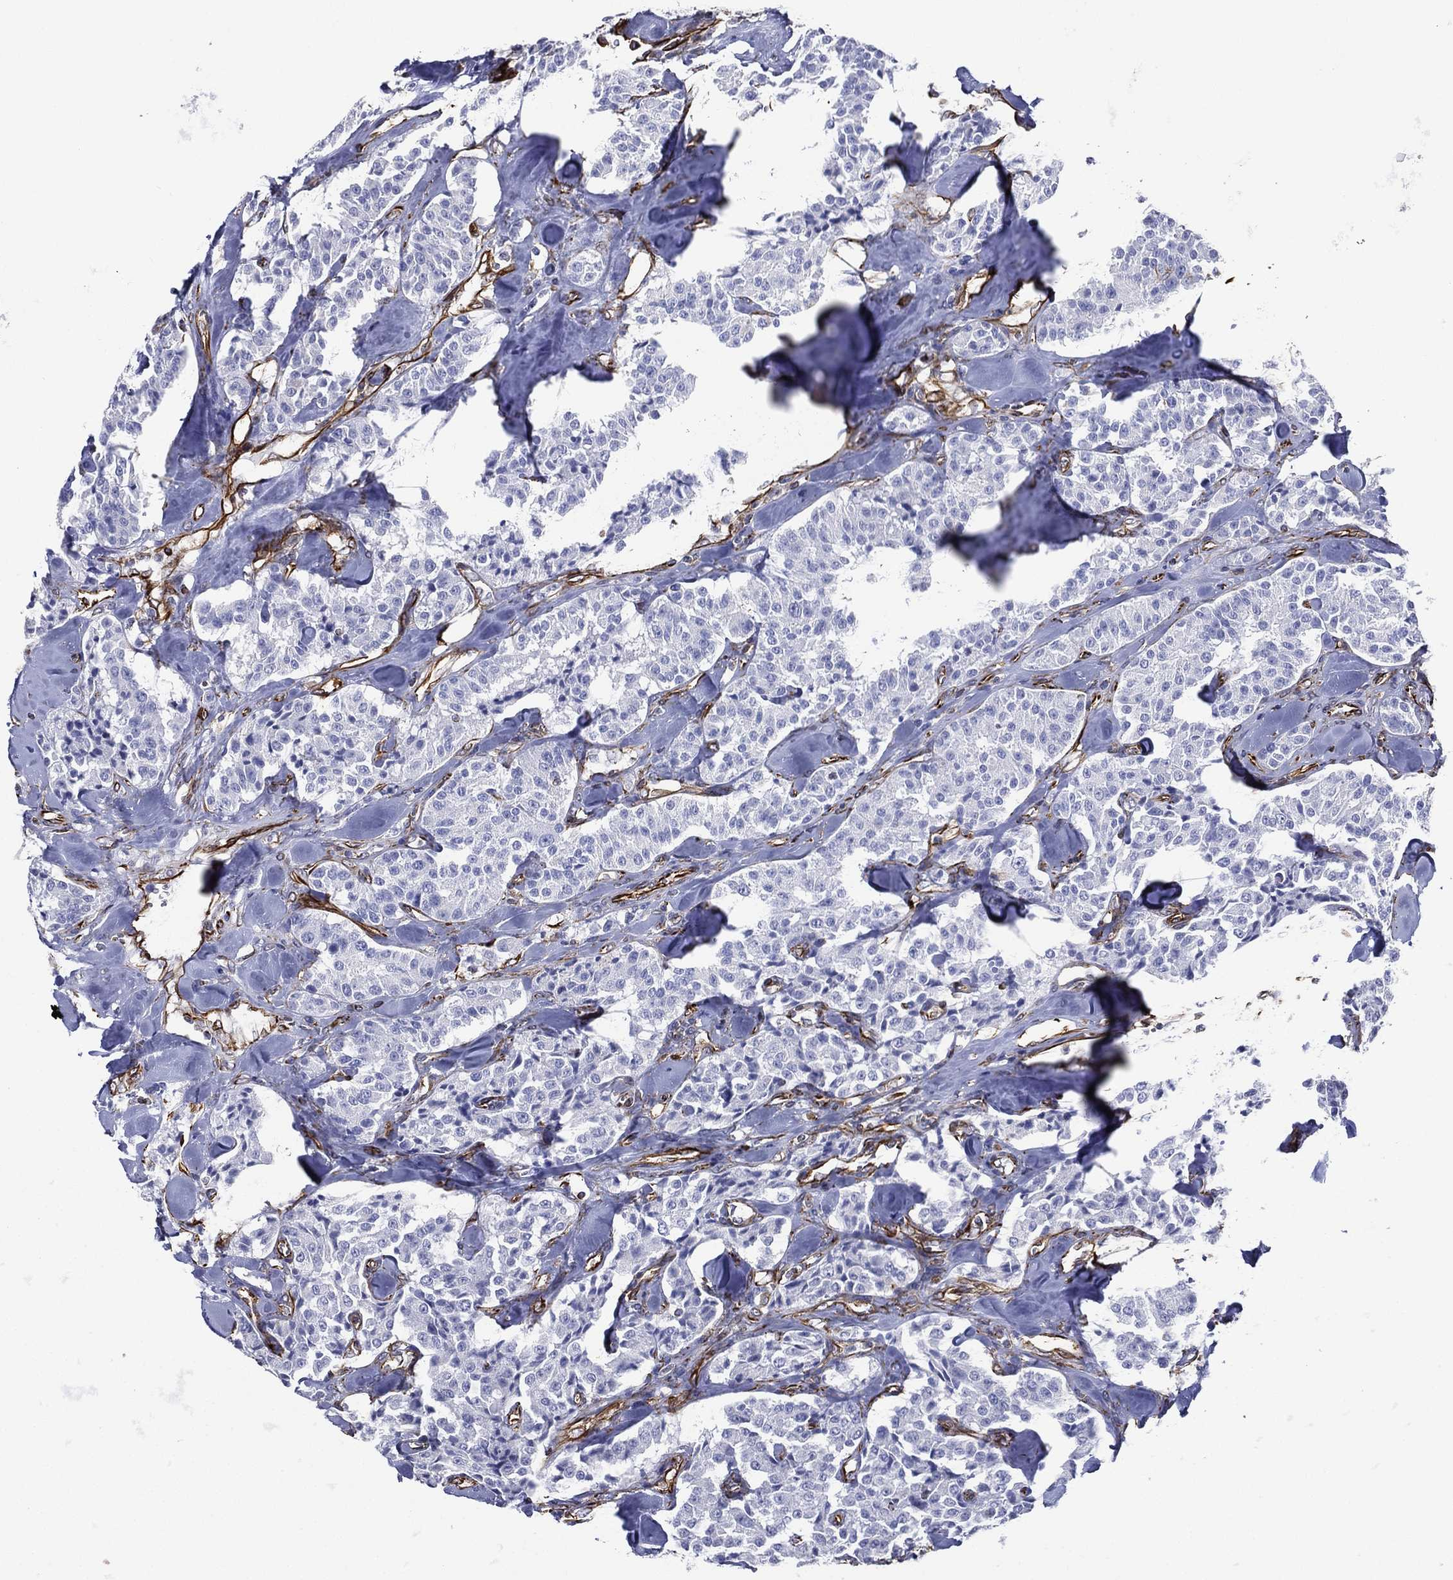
{"staining": {"intensity": "negative", "quantity": "none", "location": "none"}, "tissue": "carcinoid", "cell_type": "Tumor cells", "image_type": "cancer", "snomed": [{"axis": "morphology", "description": "Carcinoid, malignant, NOS"}, {"axis": "topography", "description": "Pancreas"}], "caption": "DAB immunohistochemical staining of human carcinoid displays no significant positivity in tumor cells.", "gene": "MAS1", "patient": {"sex": "male", "age": 41}}